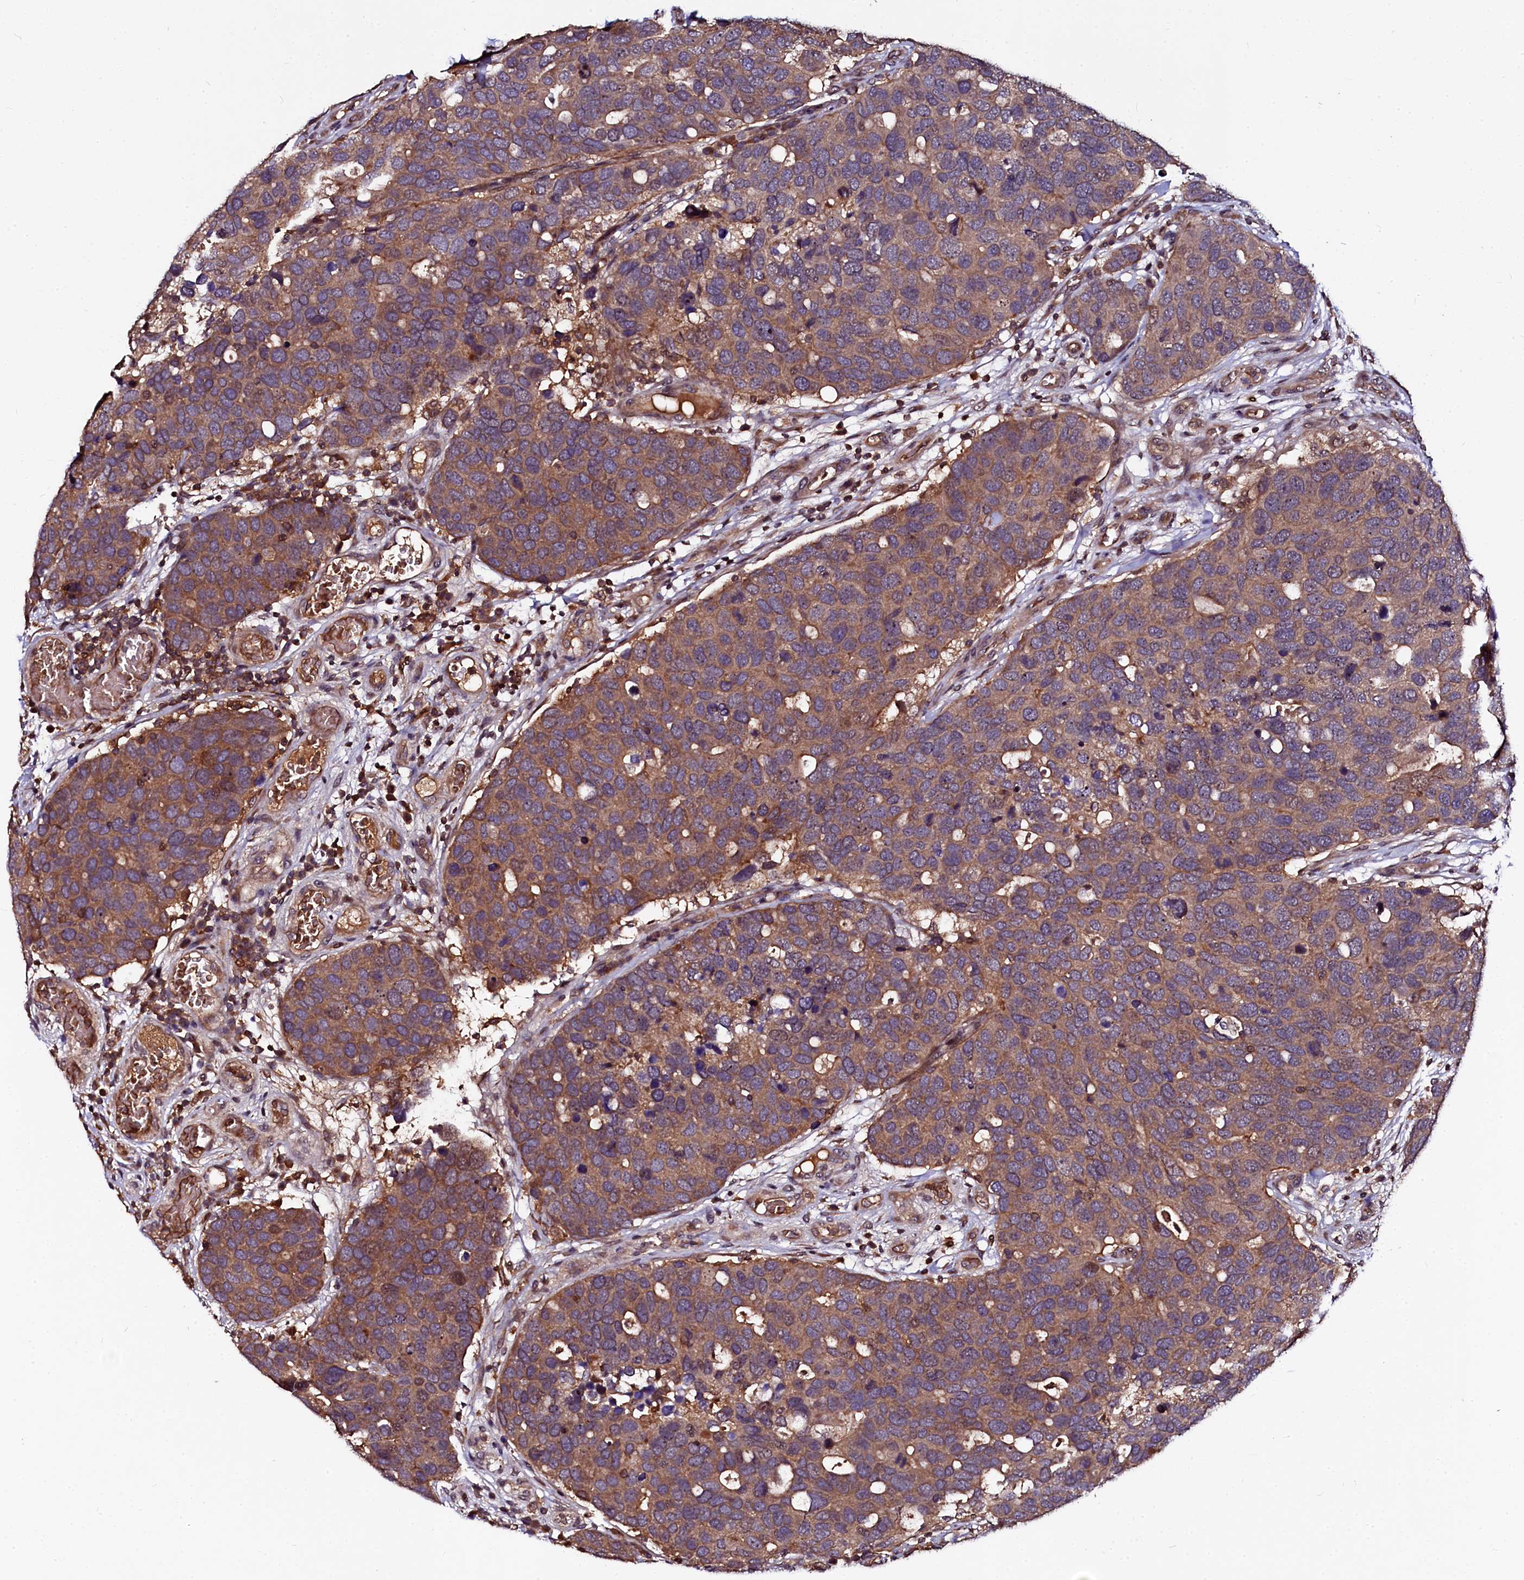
{"staining": {"intensity": "moderate", "quantity": ">75%", "location": "cytoplasmic/membranous"}, "tissue": "breast cancer", "cell_type": "Tumor cells", "image_type": "cancer", "snomed": [{"axis": "morphology", "description": "Duct carcinoma"}, {"axis": "topography", "description": "Breast"}], "caption": "High-power microscopy captured an immunohistochemistry (IHC) histopathology image of breast intraductal carcinoma, revealing moderate cytoplasmic/membranous expression in approximately >75% of tumor cells. The staining was performed using DAB (3,3'-diaminobenzidine) to visualize the protein expression in brown, while the nuclei were stained in blue with hematoxylin (Magnification: 20x).", "gene": "N4BP1", "patient": {"sex": "female", "age": 83}}